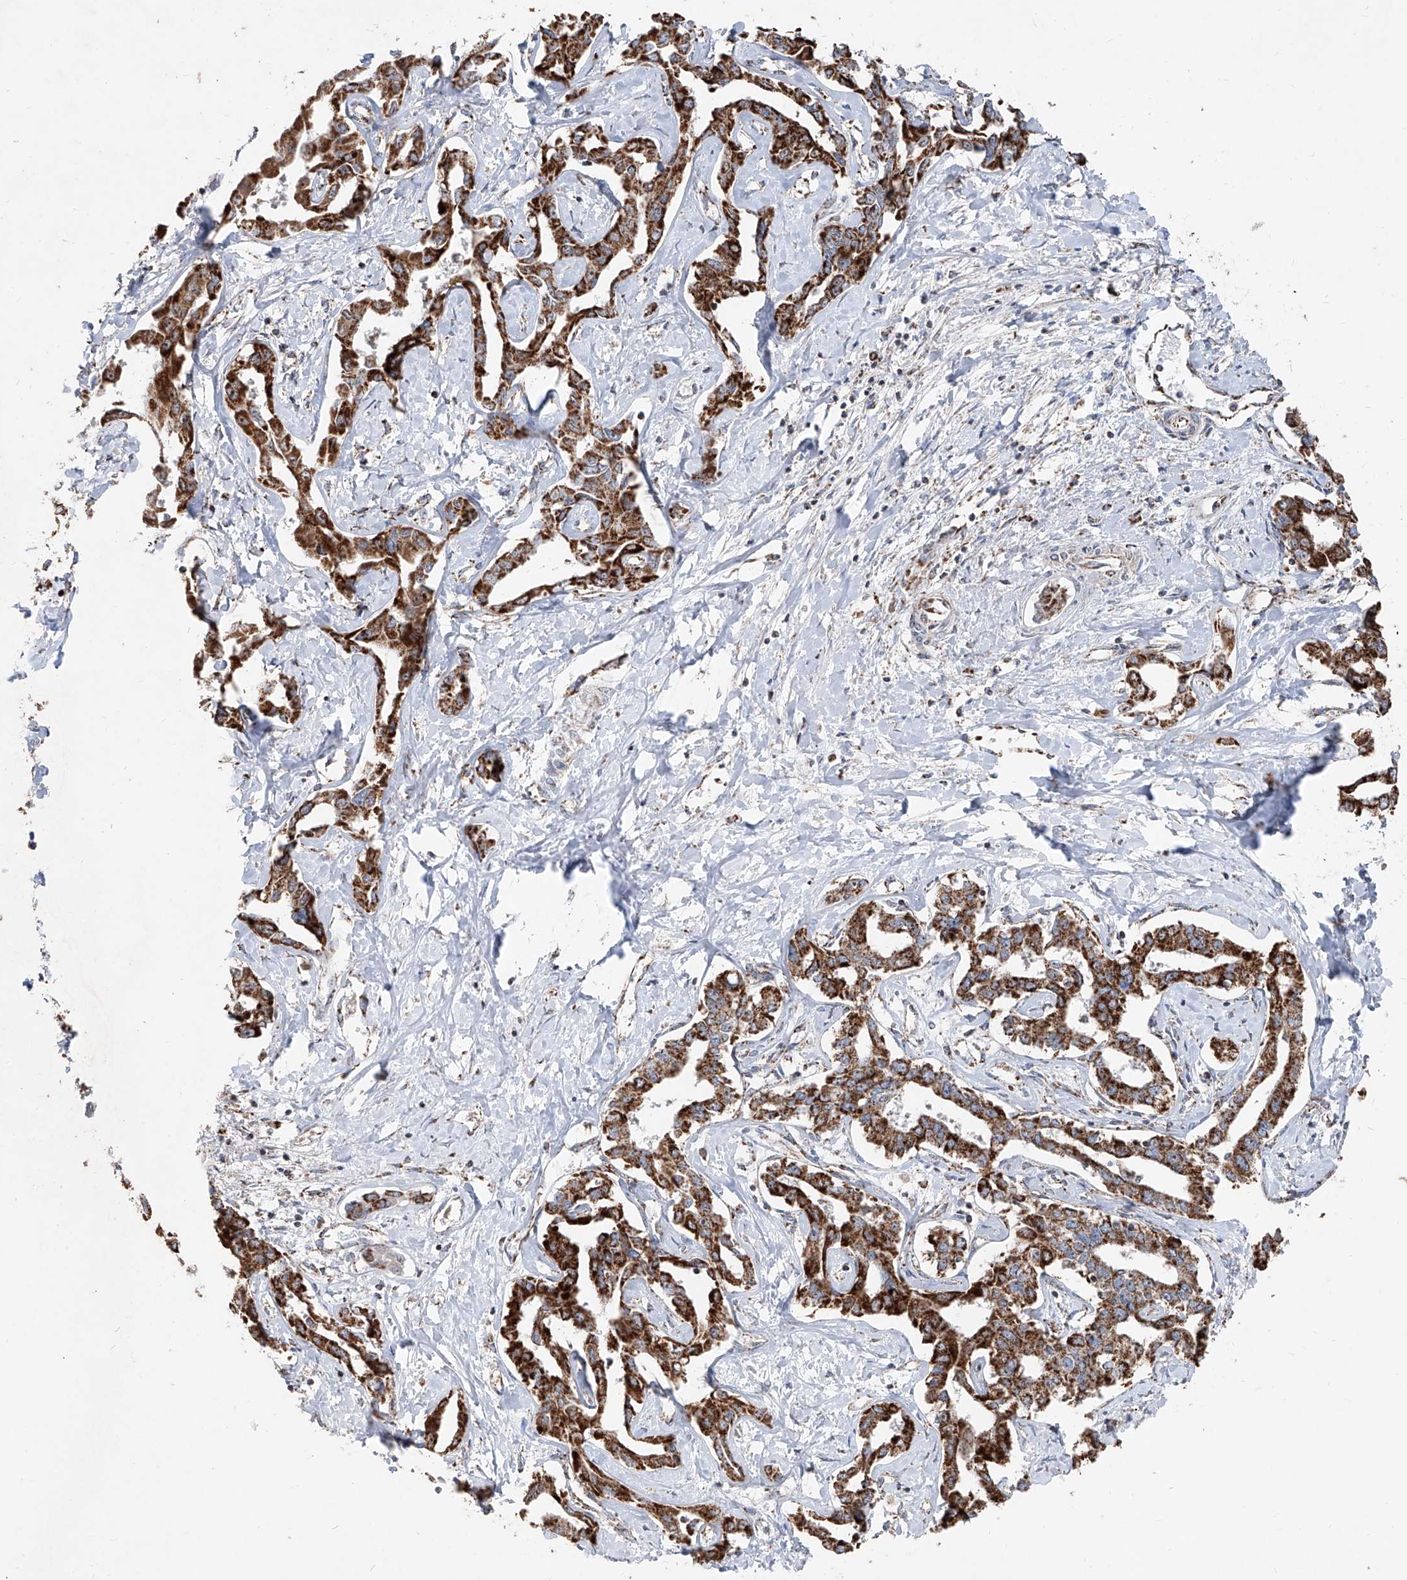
{"staining": {"intensity": "strong", "quantity": ">75%", "location": "cytoplasmic/membranous"}, "tissue": "liver cancer", "cell_type": "Tumor cells", "image_type": "cancer", "snomed": [{"axis": "morphology", "description": "Cholangiocarcinoma"}, {"axis": "topography", "description": "Liver"}], "caption": "Cholangiocarcinoma (liver) was stained to show a protein in brown. There is high levels of strong cytoplasmic/membranous expression in about >75% of tumor cells.", "gene": "NDUFB3", "patient": {"sex": "male", "age": 59}}